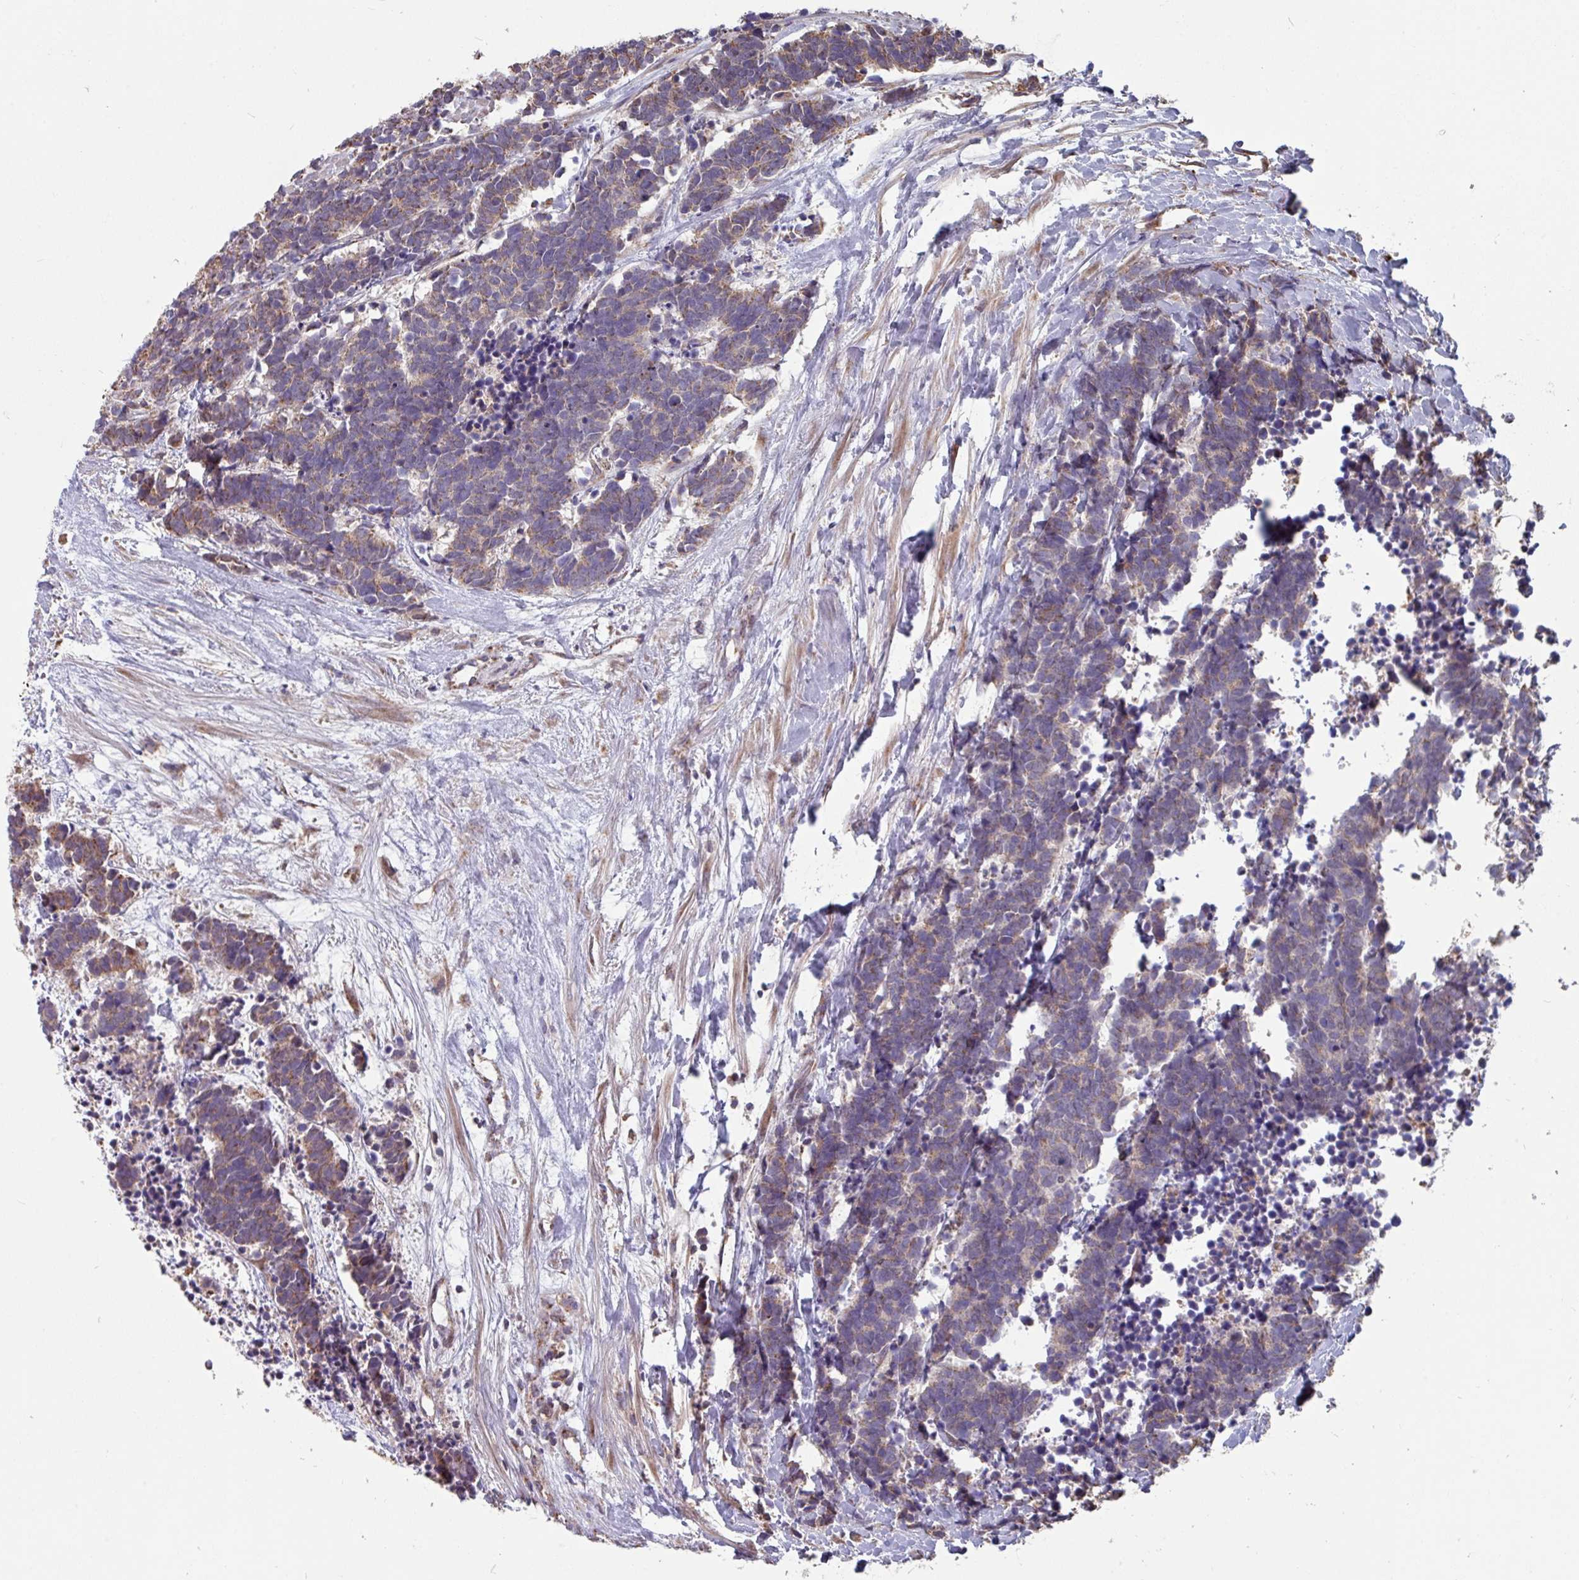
{"staining": {"intensity": "weak", "quantity": "25%-75%", "location": "cytoplasmic/membranous"}, "tissue": "carcinoid", "cell_type": "Tumor cells", "image_type": "cancer", "snomed": [{"axis": "morphology", "description": "Carcinoma, NOS"}, {"axis": "morphology", "description": "Carcinoid, malignant, NOS"}, {"axis": "topography", "description": "Prostate"}], "caption": "Malignant carcinoid stained with a brown dye demonstrates weak cytoplasmic/membranous positive expression in about 25%-75% of tumor cells.", "gene": "COX7C", "patient": {"sex": "male", "age": 57}}